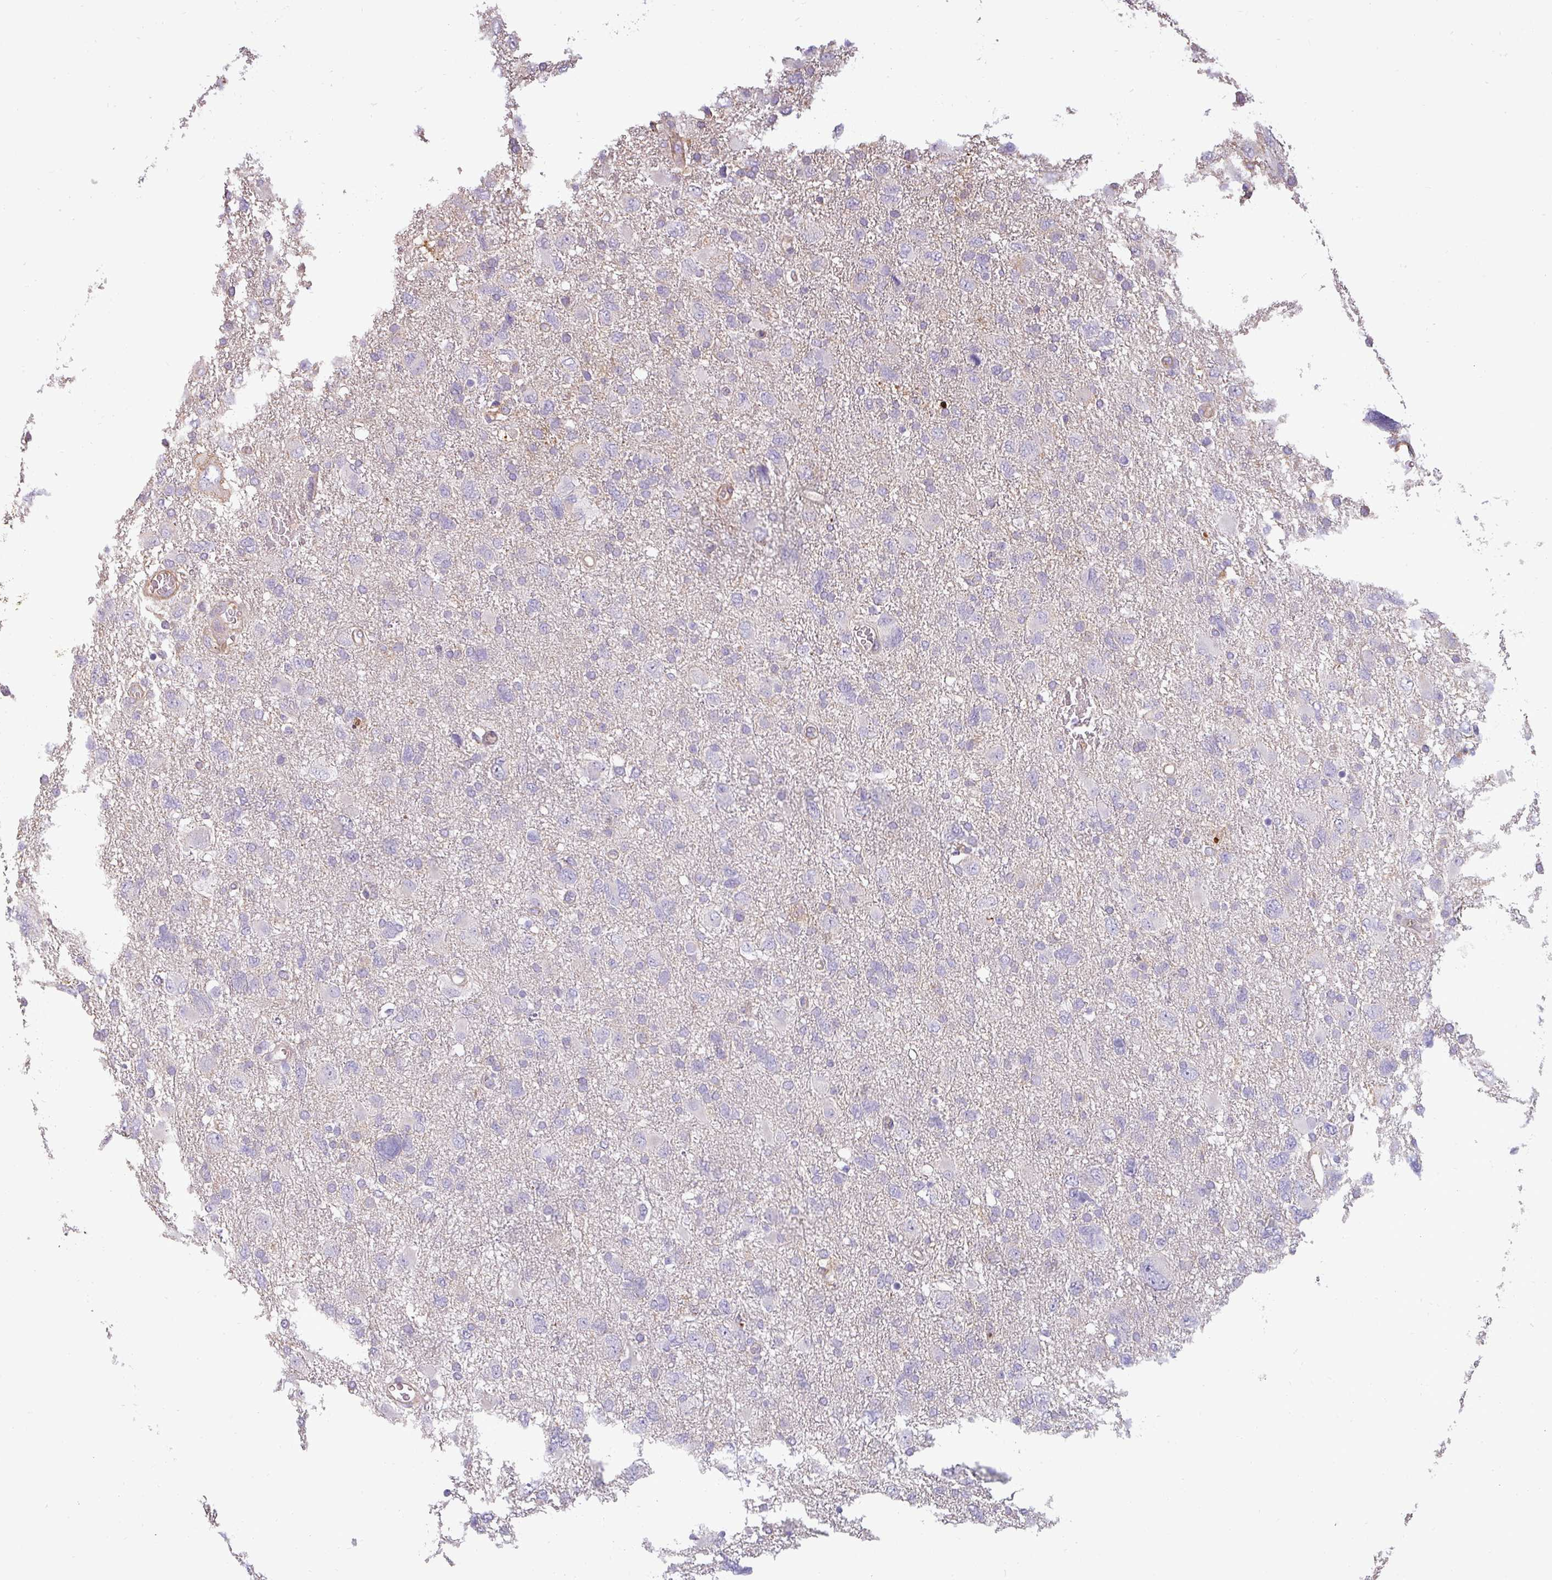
{"staining": {"intensity": "negative", "quantity": "none", "location": "none"}, "tissue": "glioma", "cell_type": "Tumor cells", "image_type": "cancer", "snomed": [{"axis": "morphology", "description": "Glioma, malignant, High grade"}, {"axis": "topography", "description": "Brain"}], "caption": "Protein analysis of malignant high-grade glioma exhibits no significant positivity in tumor cells.", "gene": "ZNF835", "patient": {"sex": "male", "age": 61}}